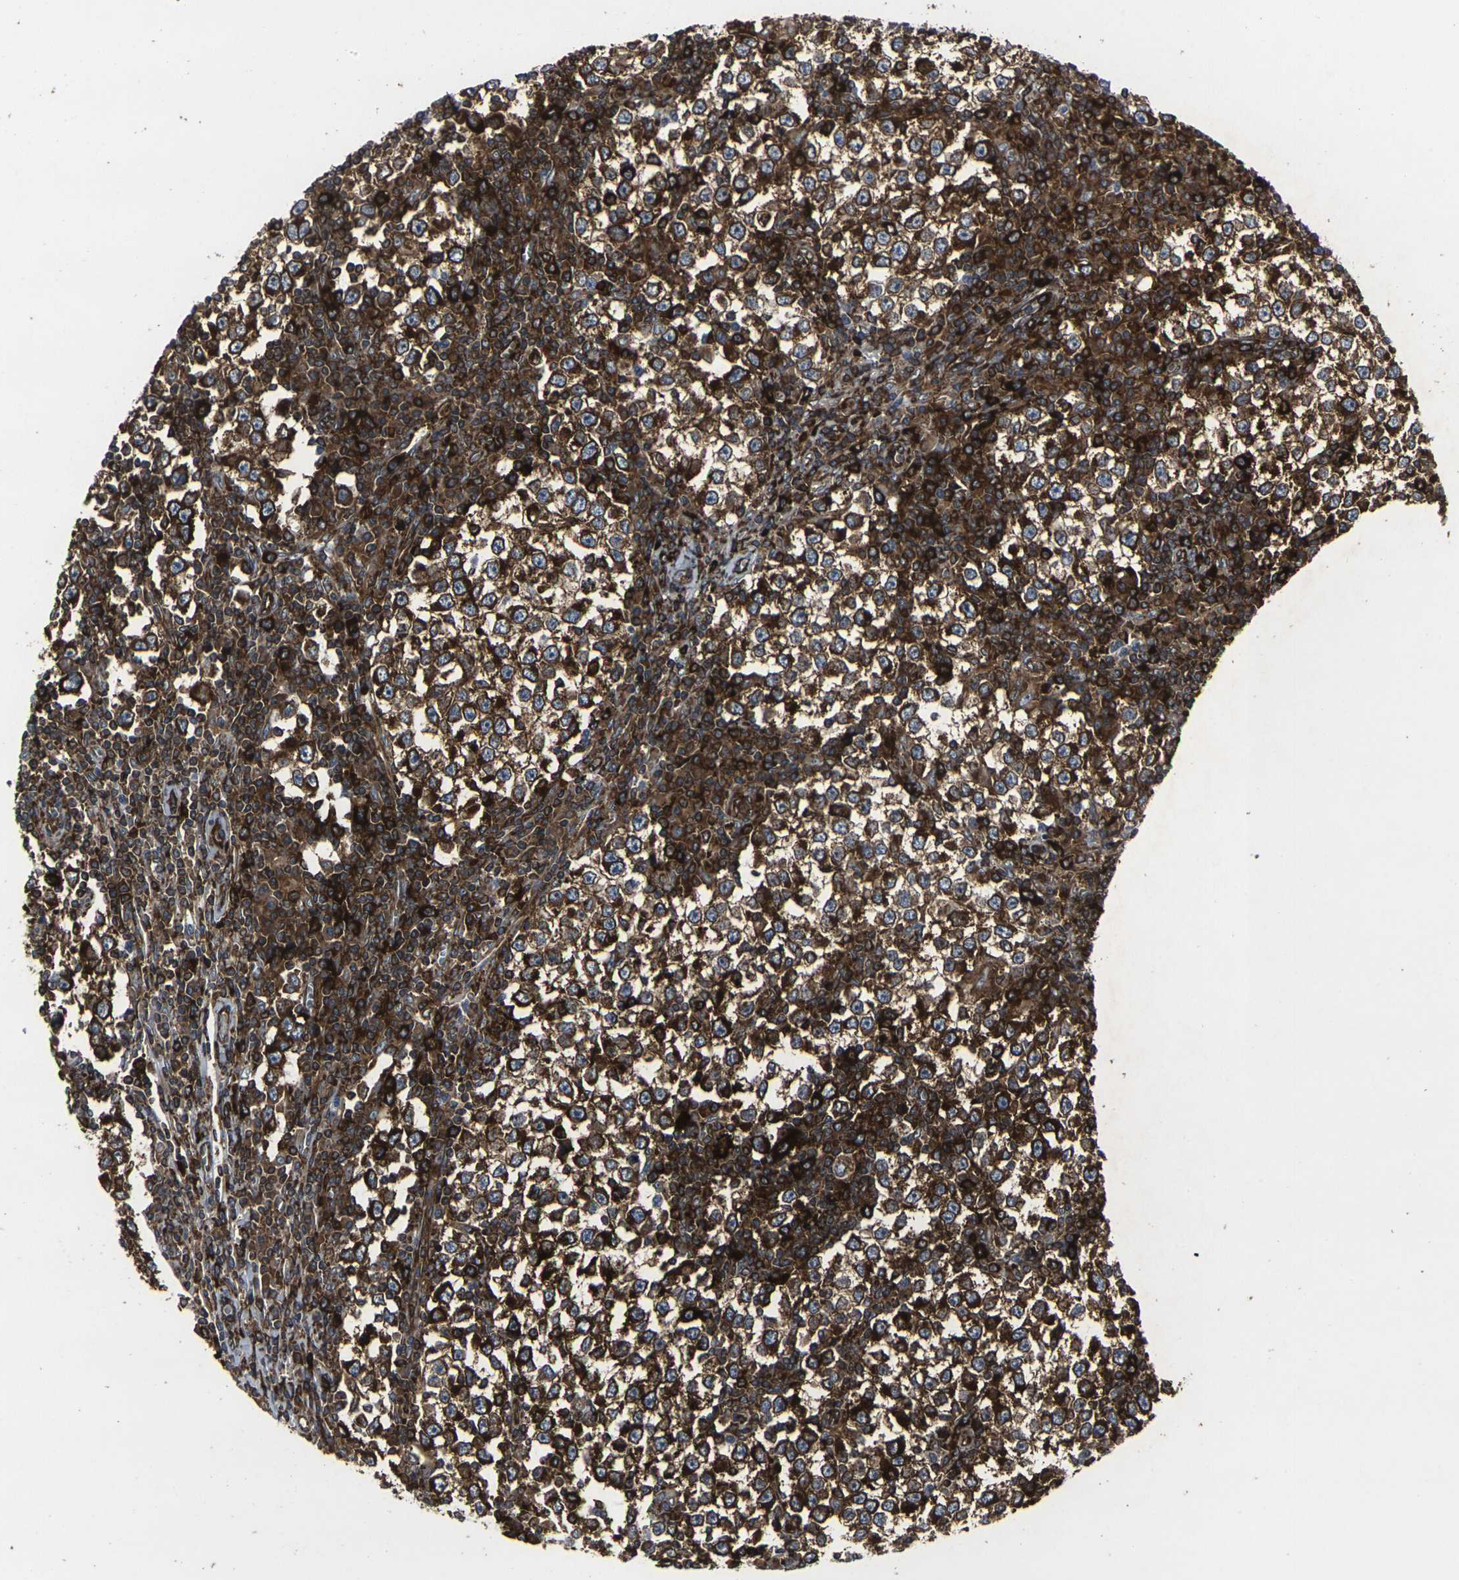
{"staining": {"intensity": "strong", "quantity": ">75%", "location": "cytoplasmic/membranous"}, "tissue": "testis cancer", "cell_type": "Tumor cells", "image_type": "cancer", "snomed": [{"axis": "morphology", "description": "Seminoma, NOS"}, {"axis": "topography", "description": "Testis"}], "caption": "This is a photomicrograph of immunohistochemistry (IHC) staining of testis seminoma, which shows strong staining in the cytoplasmic/membranous of tumor cells.", "gene": "MARCHF2", "patient": {"sex": "male", "age": 65}}